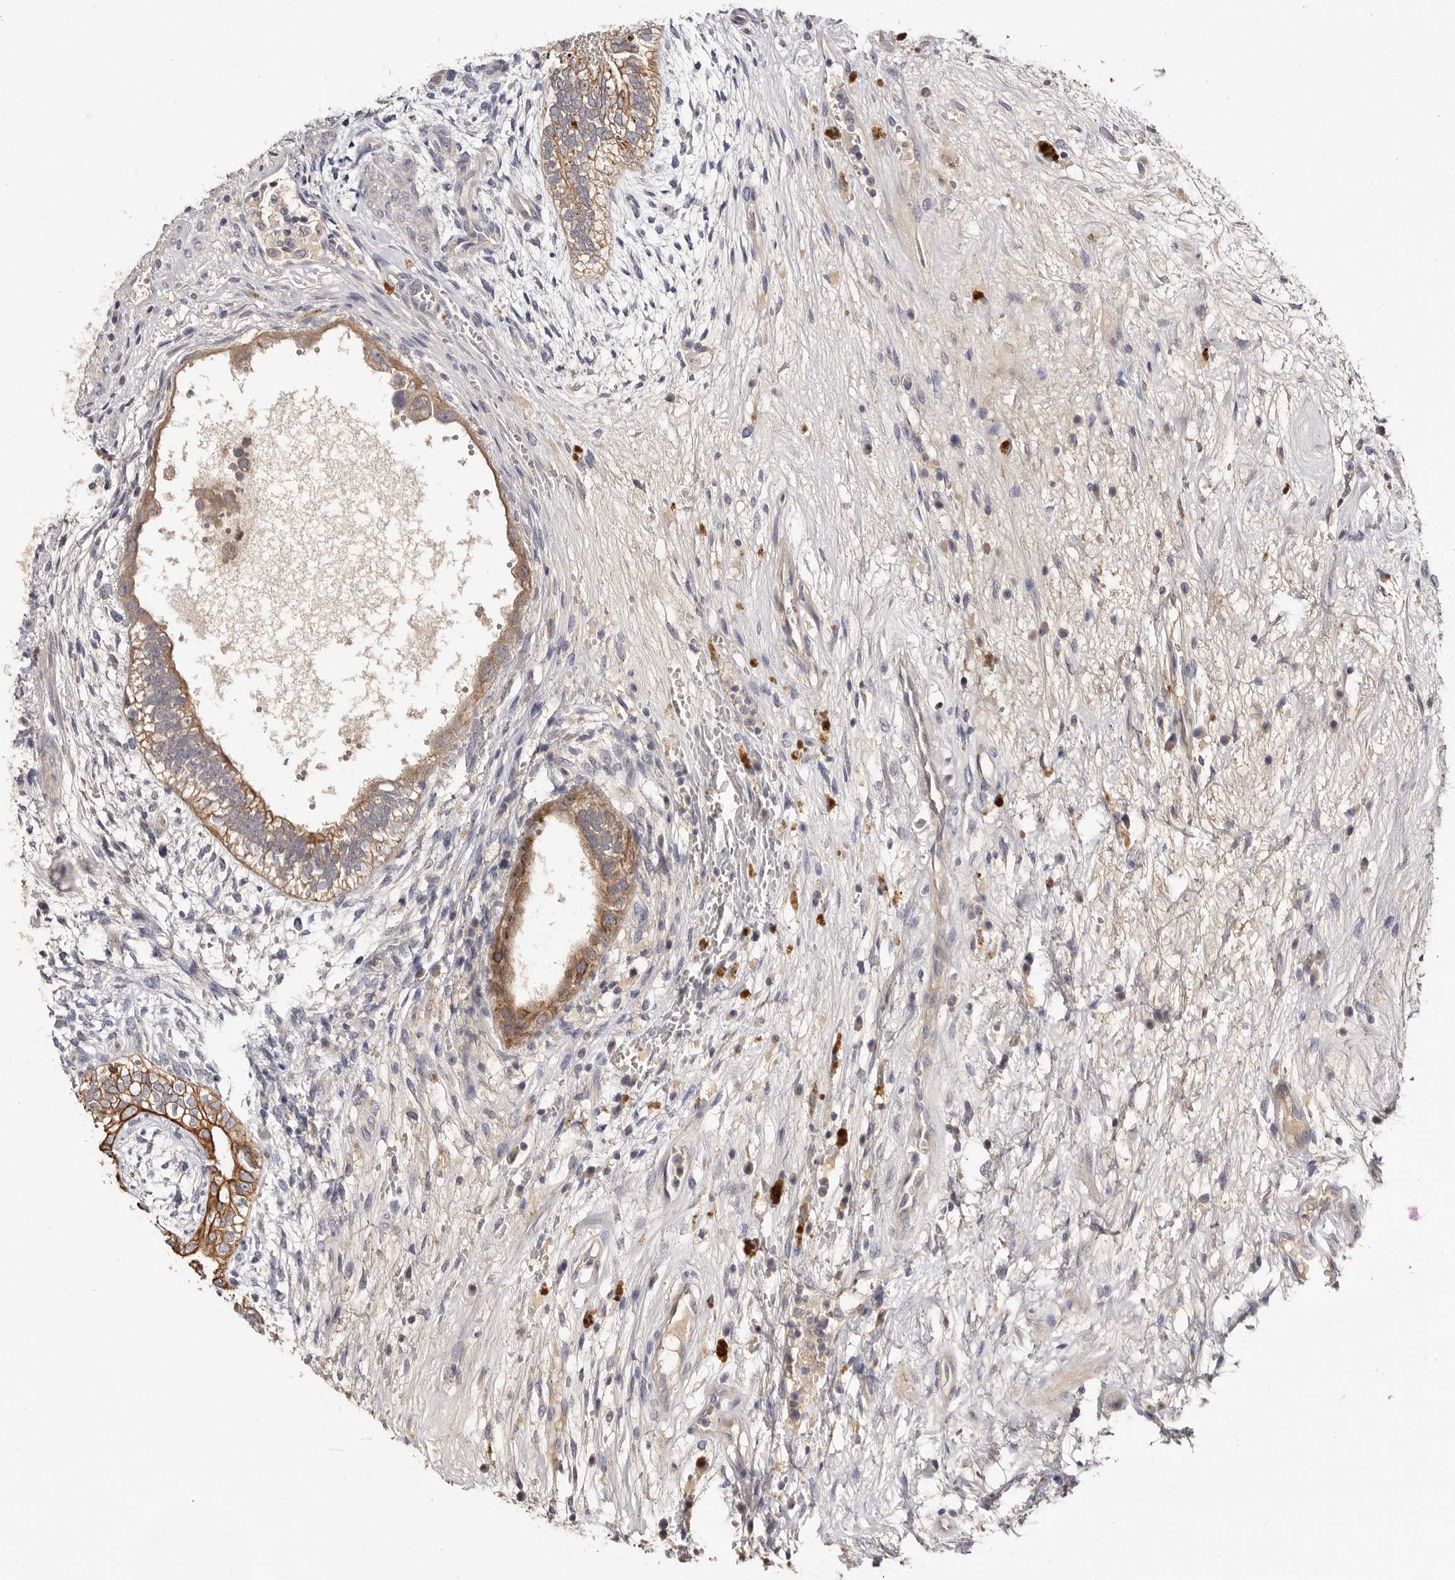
{"staining": {"intensity": "moderate", "quantity": ">75%", "location": "cytoplasmic/membranous"}, "tissue": "testis cancer", "cell_type": "Tumor cells", "image_type": "cancer", "snomed": [{"axis": "morphology", "description": "Carcinoma, Embryonal, NOS"}, {"axis": "topography", "description": "Testis"}], "caption": "Immunohistochemical staining of human testis cancer demonstrates medium levels of moderate cytoplasmic/membranous protein positivity in approximately >75% of tumor cells.", "gene": "STK16", "patient": {"sex": "male", "age": 26}}